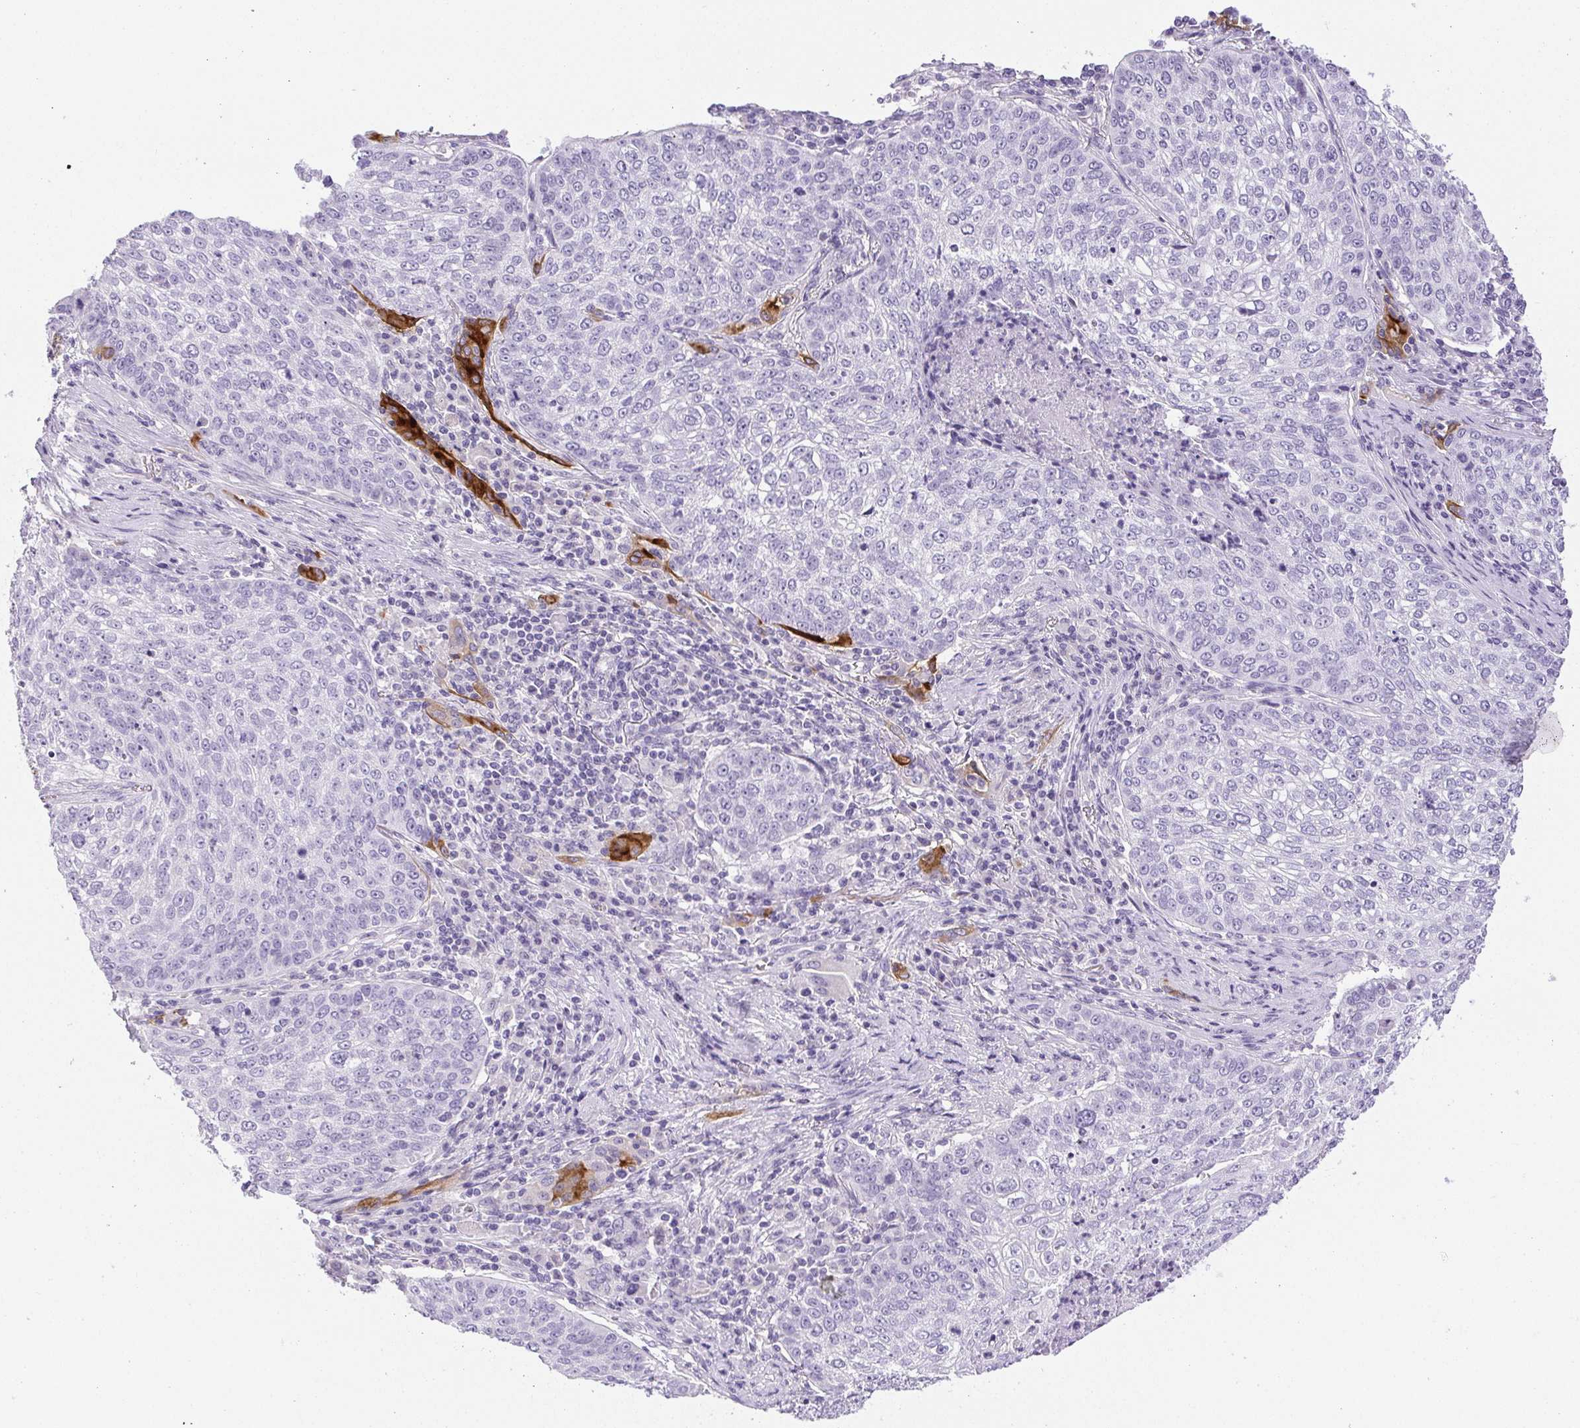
{"staining": {"intensity": "negative", "quantity": "none", "location": "none"}, "tissue": "lung cancer", "cell_type": "Tumor cells", "image_type": "cancer", "snomed": [{"axis": "morphology", "description": "Squamous cell carcinoma, NOS"}, {"axis": "topography", "description": "Lung"}], "caption": "Immunohistochemistry (IHC) of human lung cancer reveals no staining in tumor cells.", "gene": "HLA-G", "patient": {"sex": "male", "age": 63}}